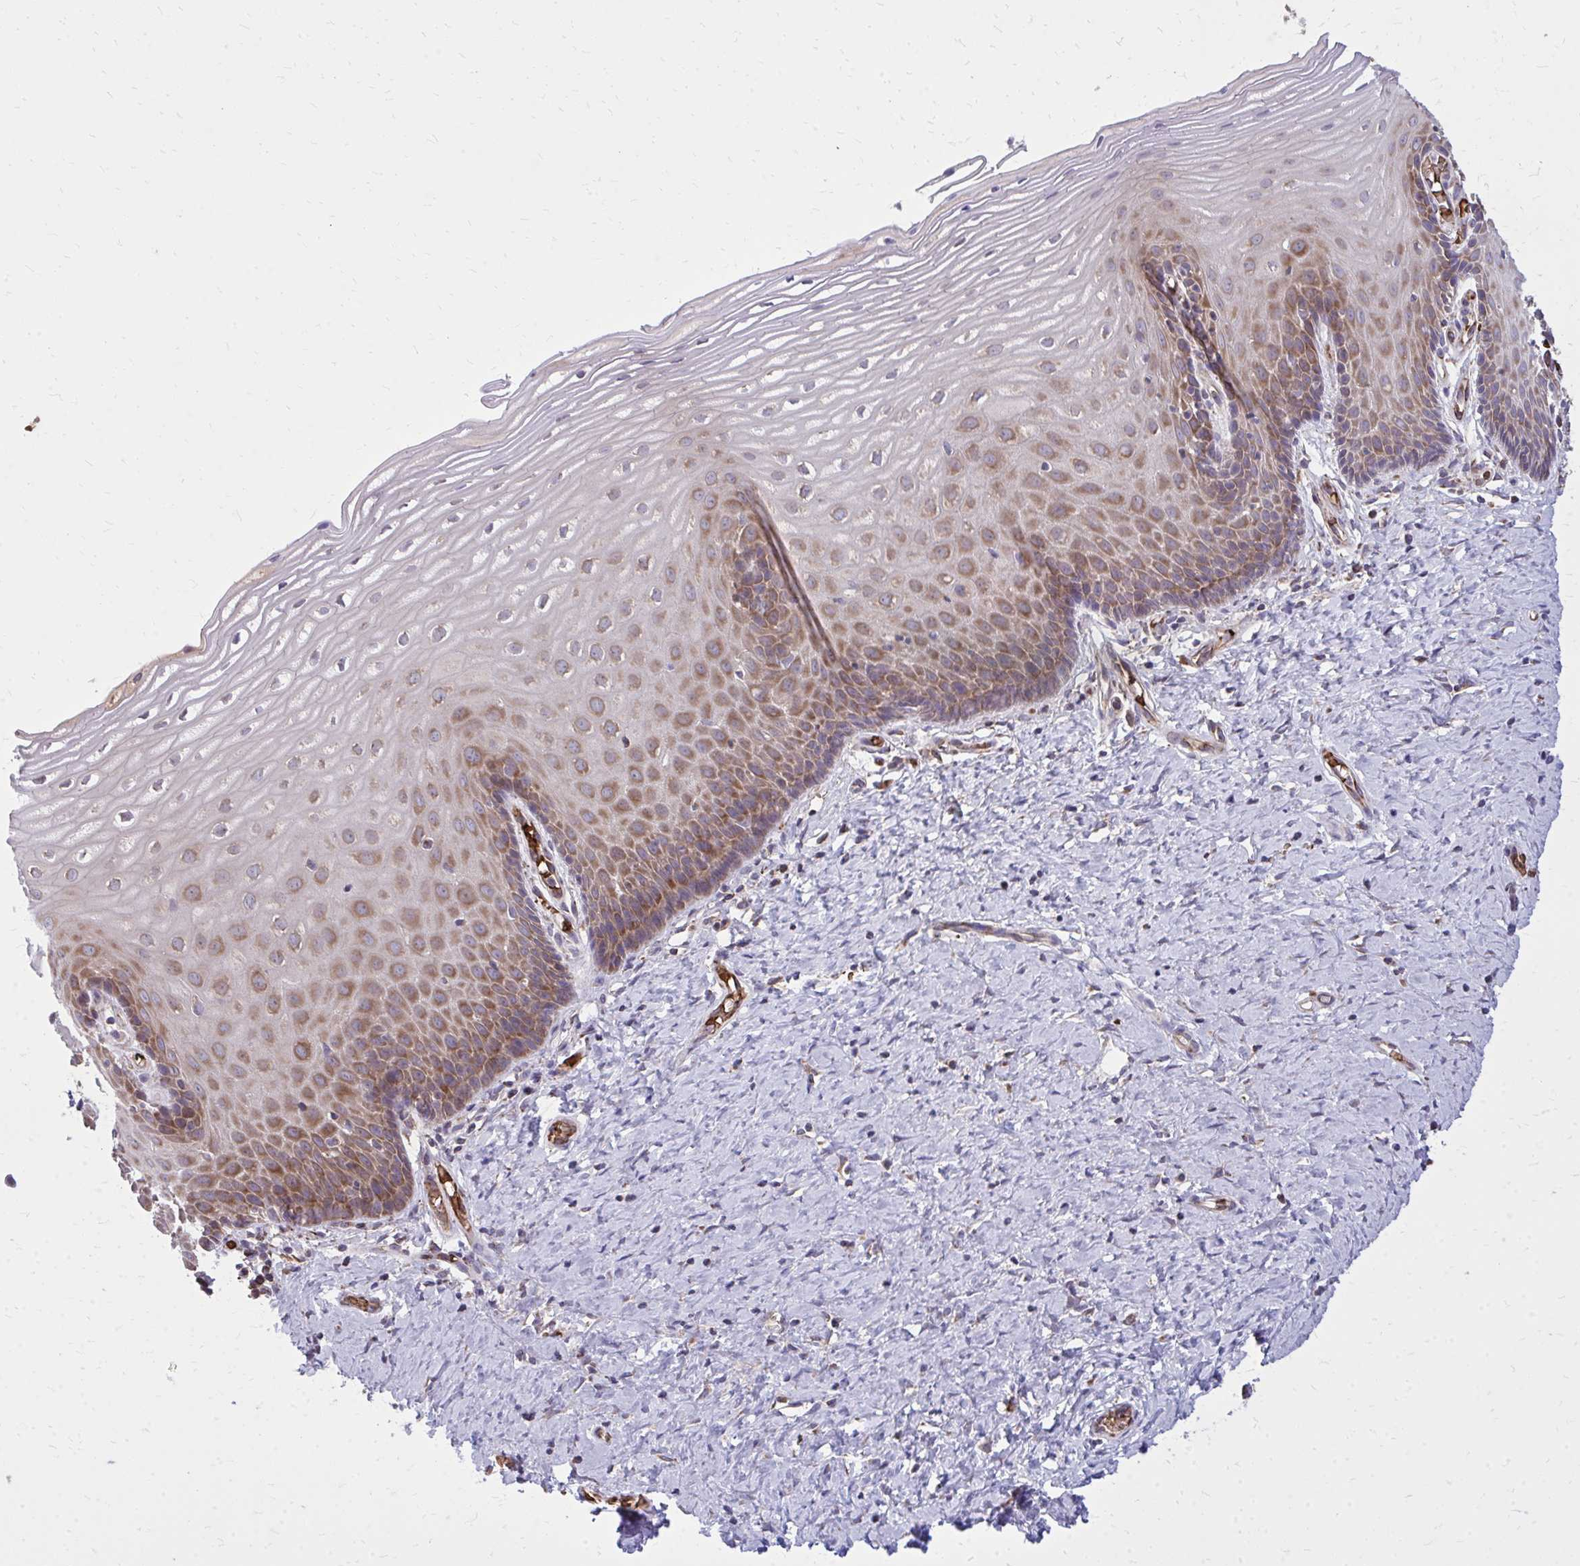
{"staining": {"intensity": "moderate", "quantity": "25%-75%", "location": "cytoplasmic/membranous"}, "tissue": "cervix", "cell_type": "Squamous epithelial cells", "image_type": "normal", "snomed": [{"axis": "morphology", "description": "Normal tissue, NOS"}, {"axis": "topography", "description": "Cervix"}], "caption": "A brown stain labels moderate cytoplasmic/membranous positivity of a protein in squamous epithelial cells of normal human cervix. The protein is shown in brown color, while the nuclei are stained blue.", "gene": "PDK4", "patient": {"sex": "female", "age": 37}}